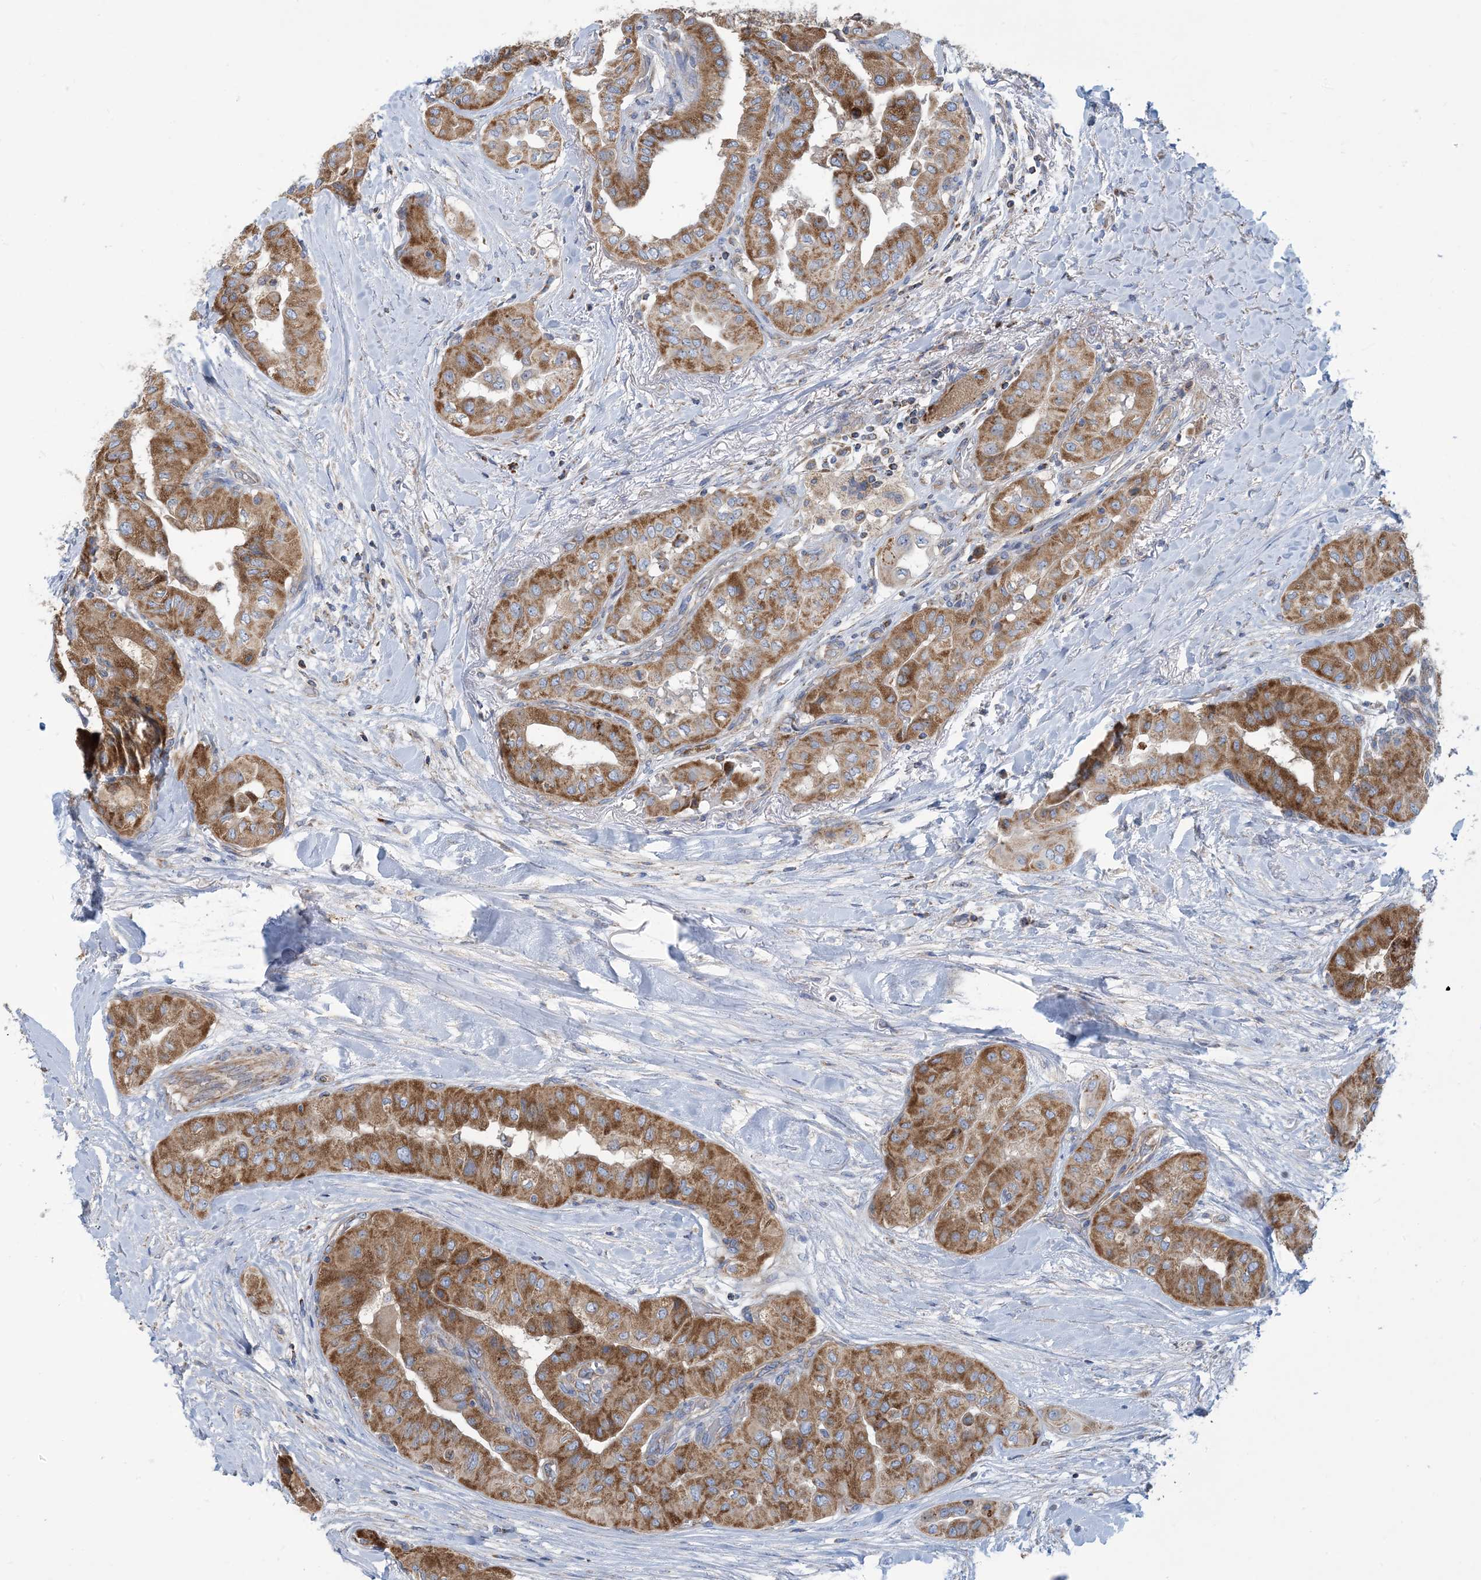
{"staining": {"intensity": "moderate", "quantity": ">75%", "location": "cytoplasmic/membranous"}, "tissue": "thyroid cancer", "cell_type": "Tumor cells", "image_type": "cancer", "snomed": [{"axis": "morphology", "description": "Papillary adenocarcinoma, NOS"}, {"axis": "topography", "description": "Thyroid gland"}], "caption": "Papillary adenocarcinoma (thyroid) stained with DAB (3,3'-diaminobenzidine) immunohistochemistry displays medium levels of moderate cytoplasmic/membranous positivity in about >75% of tumor cells.", "gene": "PHOSPHO2", "patient": {"sex": "female", "age": 59}}